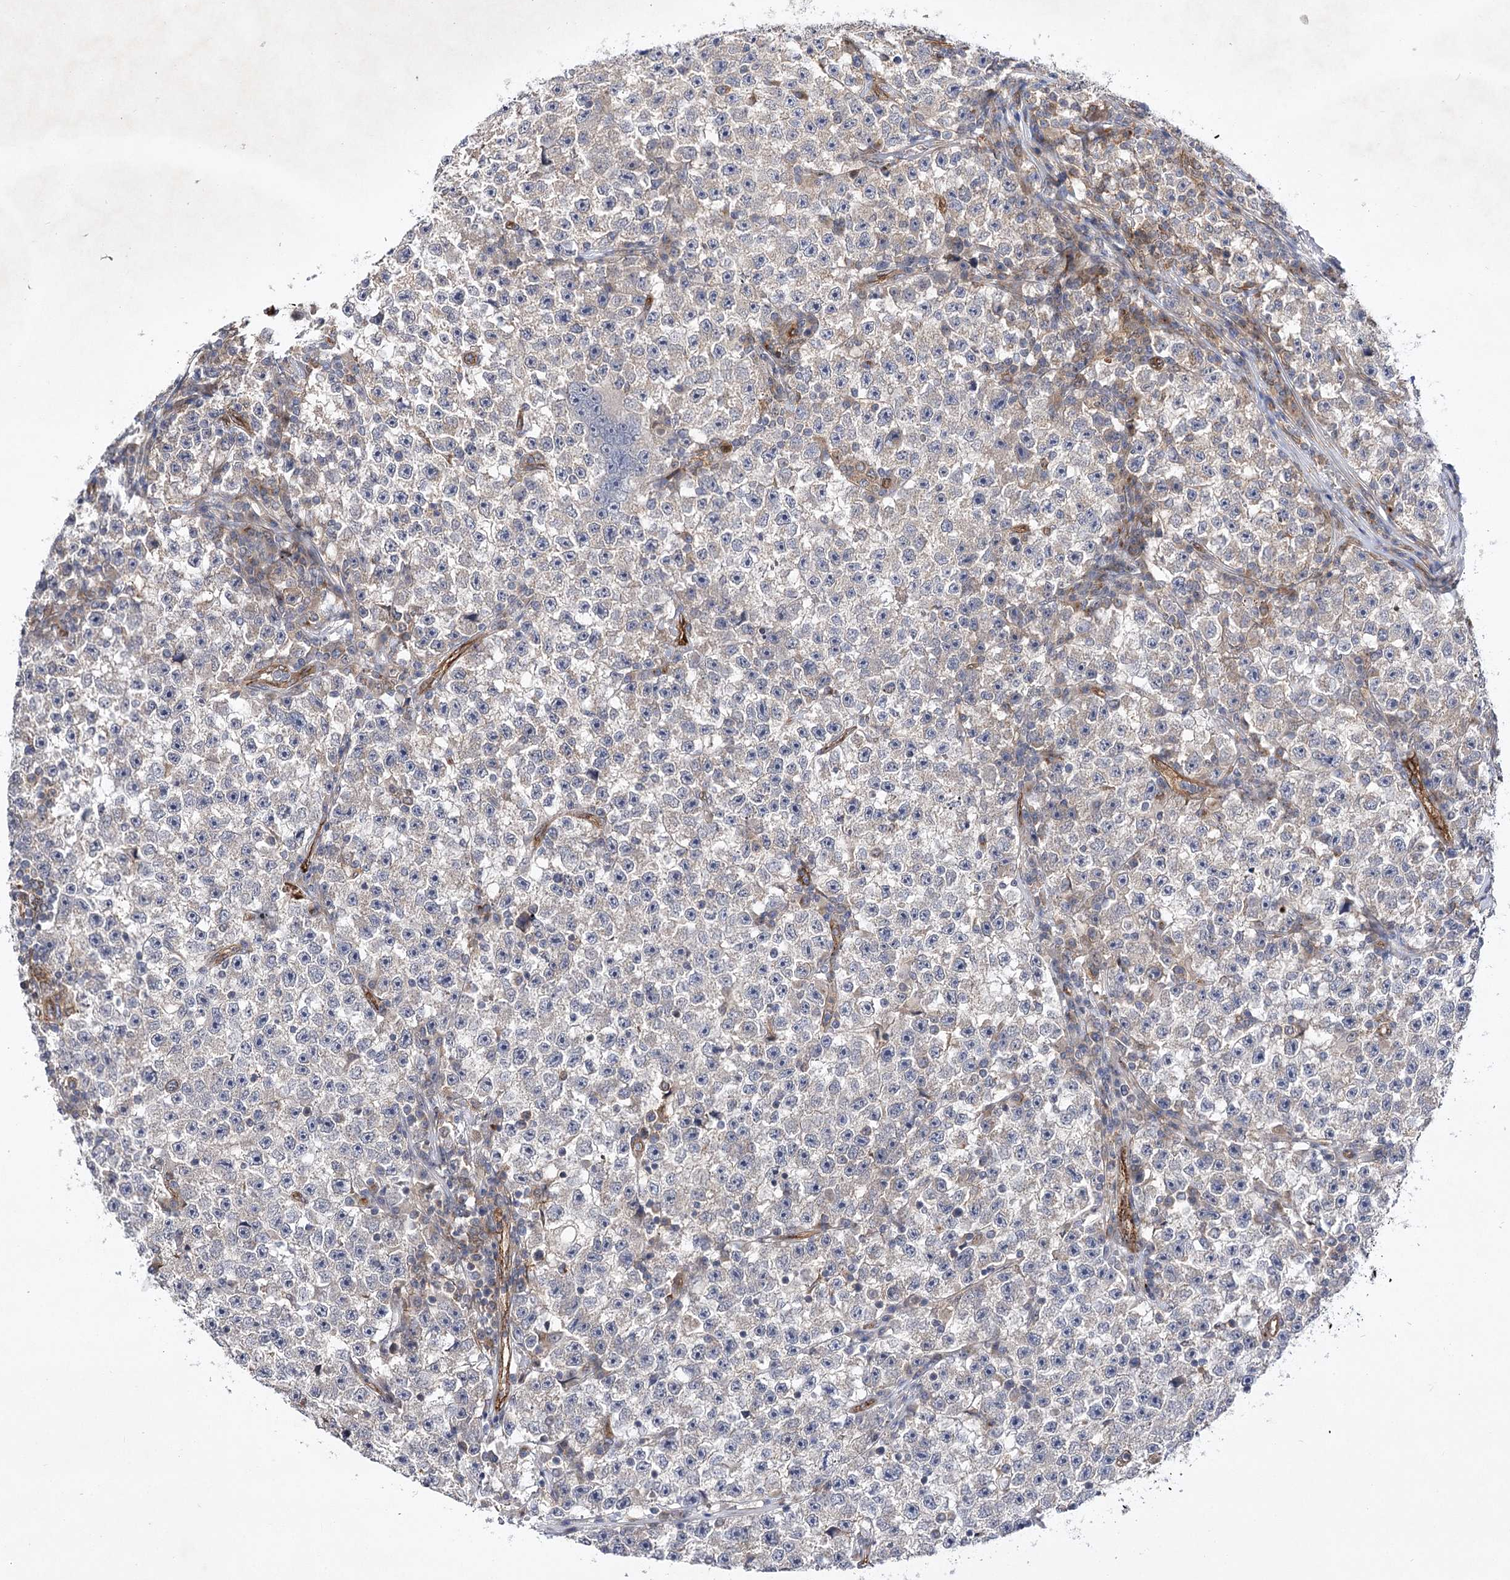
{"staining": {"intensity": "weak", "quantity": "<25%", "location": "cytoplasmic/membranous"}, "tissue": "testis cancer", "cell_type": "Tumor cells", "image_type": "cancer", "snomed": [{"axis": "morphology", "description": "Seminoma, NOS"}, {"axis": "topography", "description": "Testis"}], "caption": "Tumor cells are negative for protein expression in human seminoma (testis). (DAB immunohistochemistry (IHC), high magnification).", "gene": "ARHGAP31", "patient": {"sex": "male", "age": 22}}